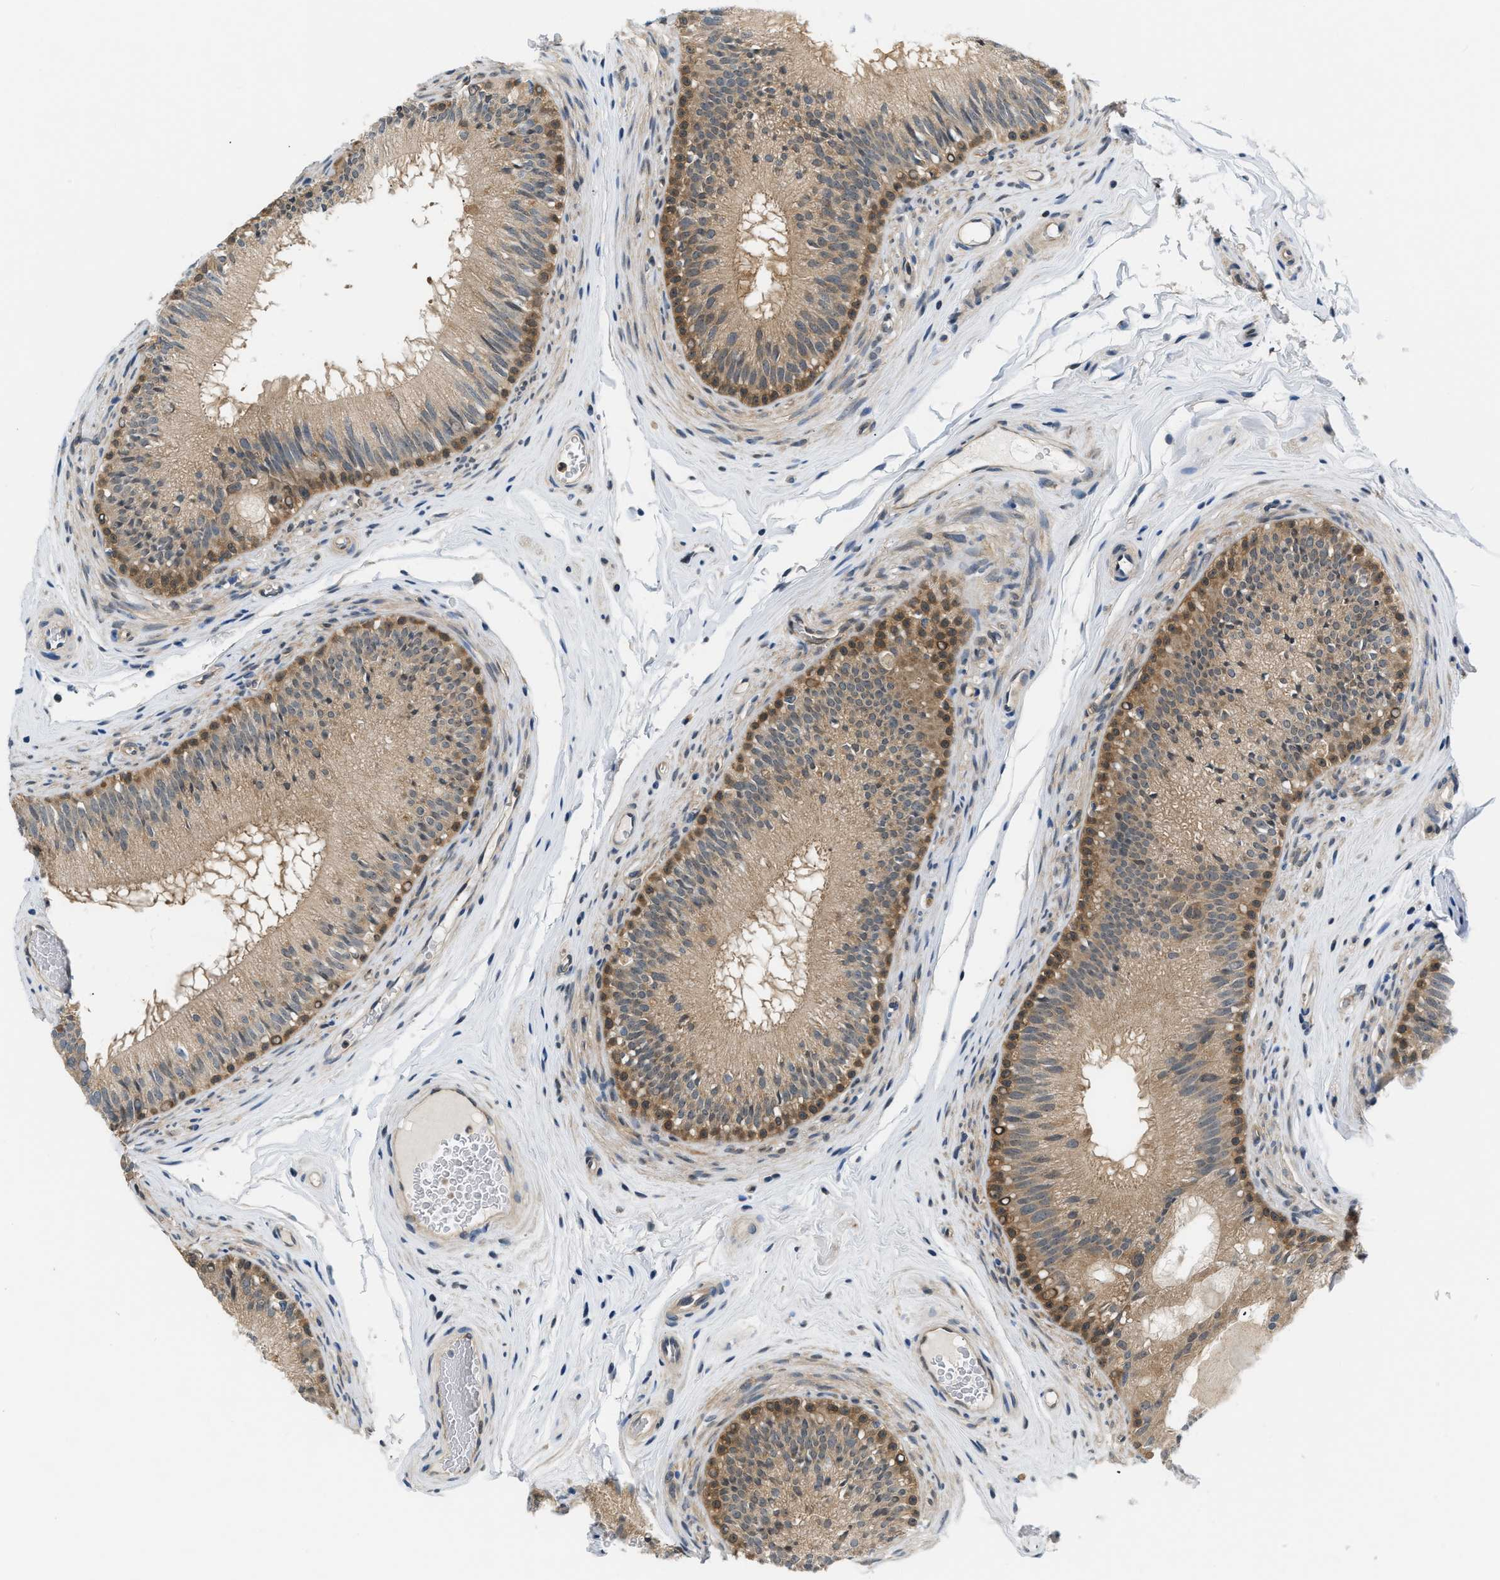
{"staining": {"intensity": "moderate", "quantity": ">75%", "location": "cytoplasmic/membranous"}, "tissue": "epididymis", "cell_type": "Glandular cells", "image_type": "normal", "snomed": [{"axis": "morphology", "description": "Normal tissue, NOS"}, {"axis": "topography", "description": "Testis"}, {"axis": "topography", "description": "Epididymis"}], "caption": "Brown immunohistochemical staining in benign human epididymis reveals moderate cytoplasmic/membranous positivity in approximately >75% of glandular cells. The staining is performed using DAB brown chromogen to label protein expression. The nuclei are counter-stained blue using hematoxylin.", "gene": "EIF4EBP2", "patient": {"sex": "male", "age": 36}}